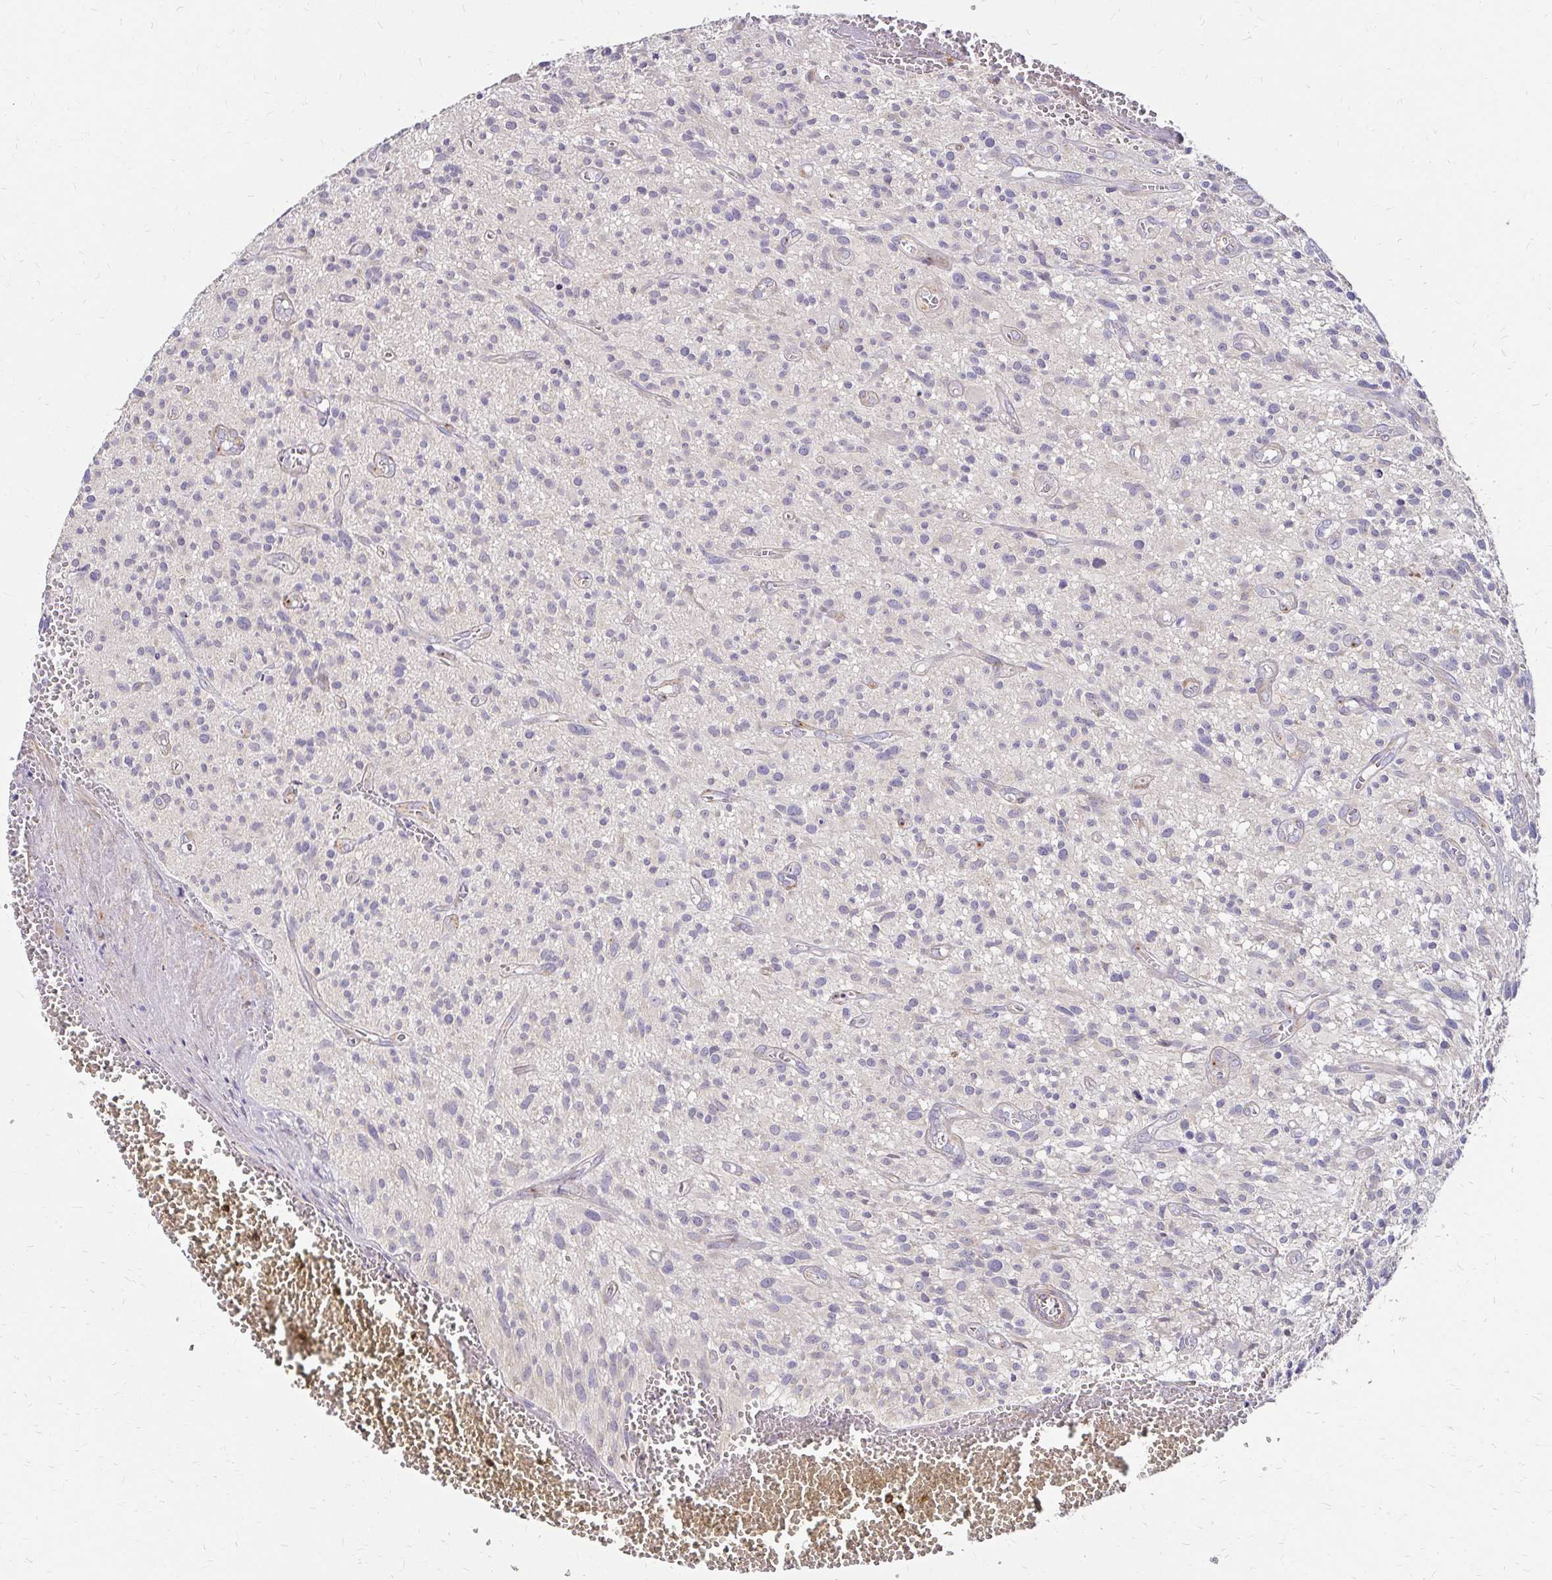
{"staining": {"intensity": "negative", "quantity": "none", "location": "none"}, "tissue": "glioma", "cell_type": "Tumor cells", "image_type": "cancer", "snomed": [{"axis": "morphology", "description": "Glioma, malignant, High grade"}, {"axis": "topography", "description": "Brain"}], "caption": "Immunohistochemistry (IHC) histopathology image of glioma stained for a protein (brown), which demonstrates no staining in tumor cells.", "gene": "PRIMA1", "patient": {"sex": "male", "age": 75}}